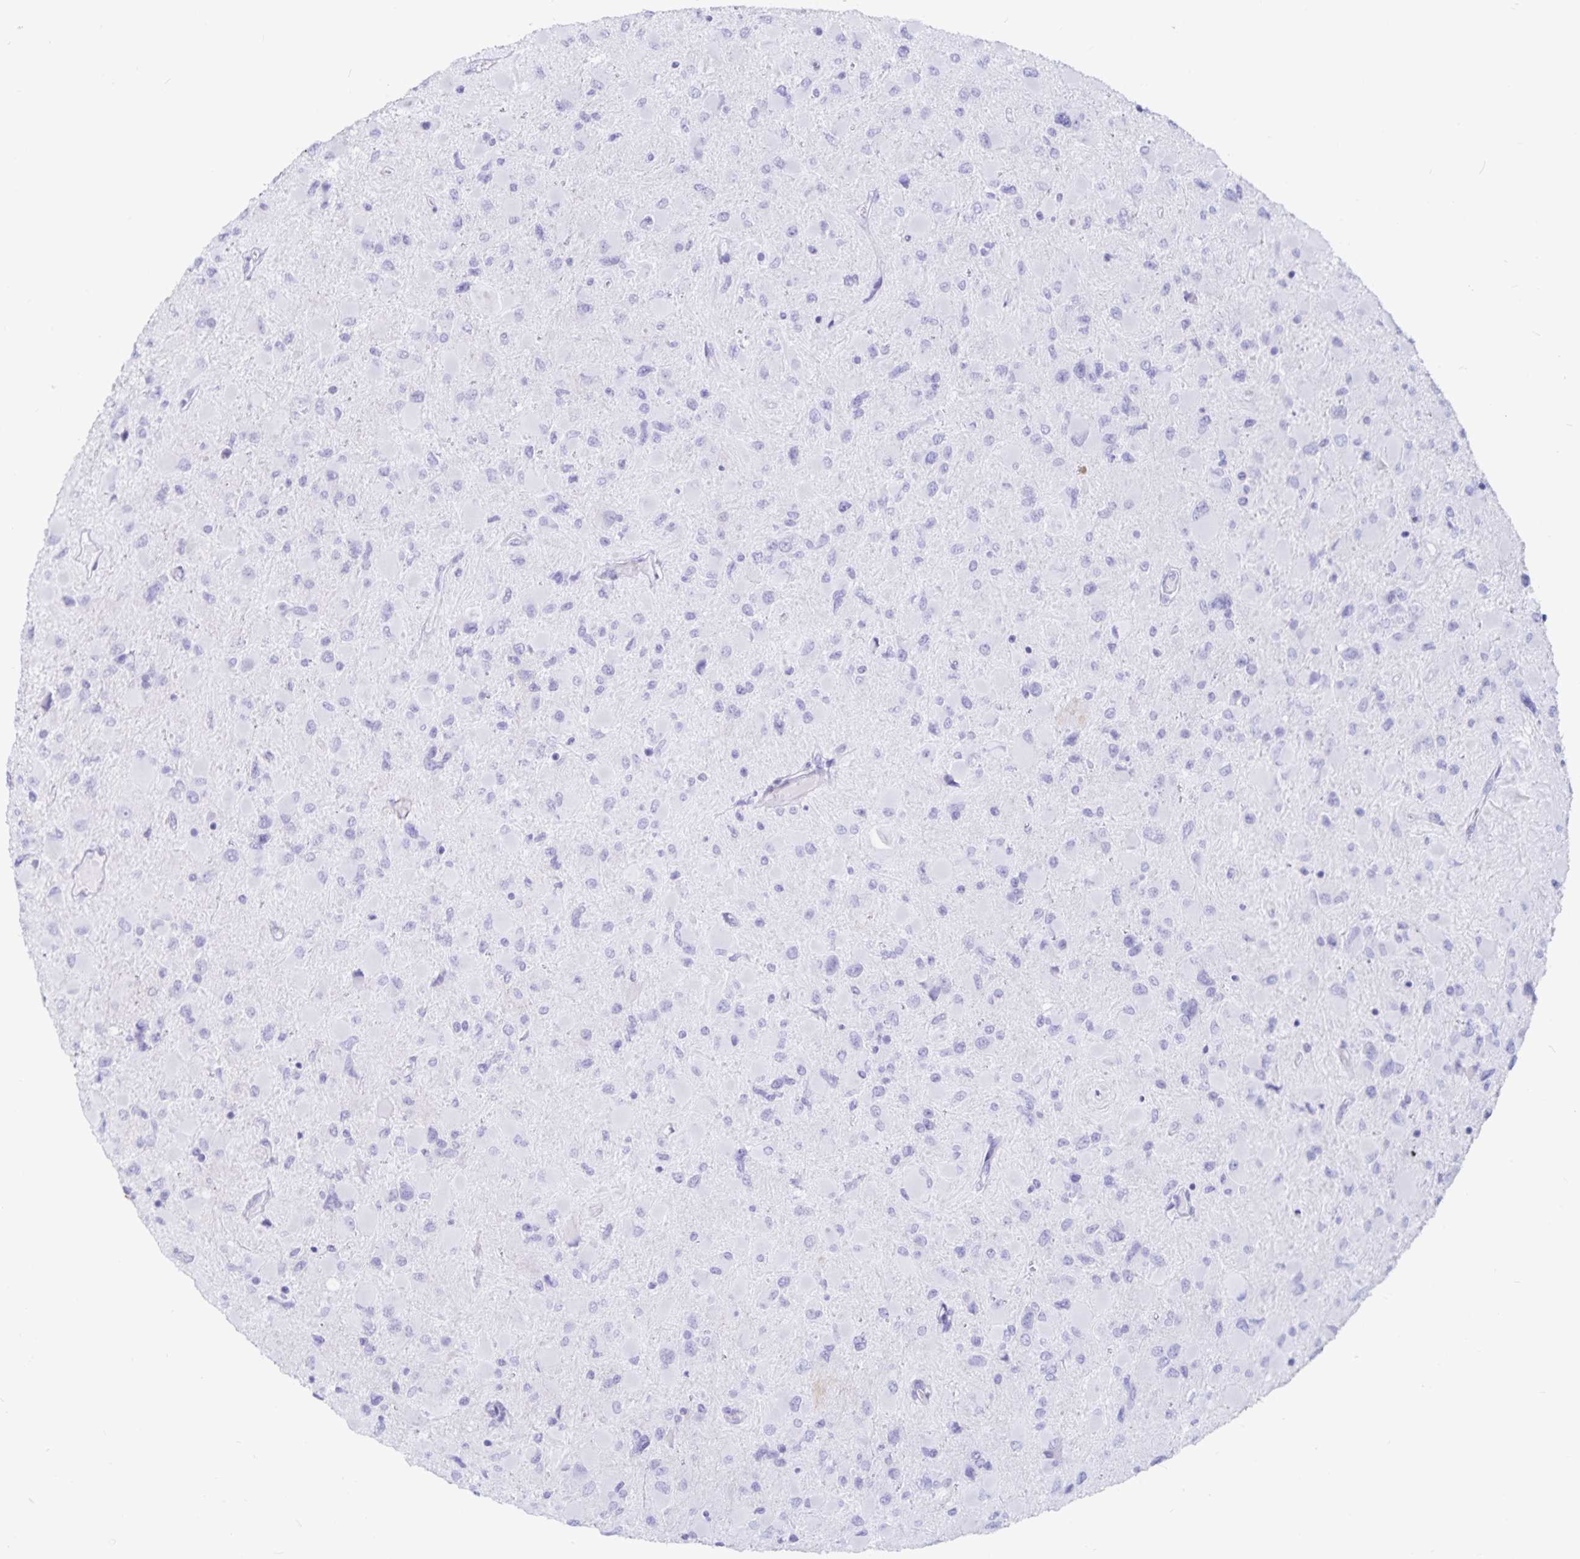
{"staining": {"intensity": "negative", "quantity": "none", "location": "none"}, "tissue": "glioma", "cell_type": "Tumor cells", "image_type": "cancer", "snomed": [{"axis": "morphology", "description": "Glioma, malignant, High grade"}, {"axis": "topography", "description": "Cerebral cortex"}], "caption": "High magnification brightfield microscopy of malignant glioma (high-grade) stained with DAB (brown) and counterstained with hematoxylin (blue): tumor cells show no significant expression. (Stains: DAB (3,3'-diaminobenzidine) IHC with hematoxylin counter stain, Microscopy: brightfield microscopy at high magnification).", "gene": "GPR137", "patient": {"sex": "female", "age": 36}}